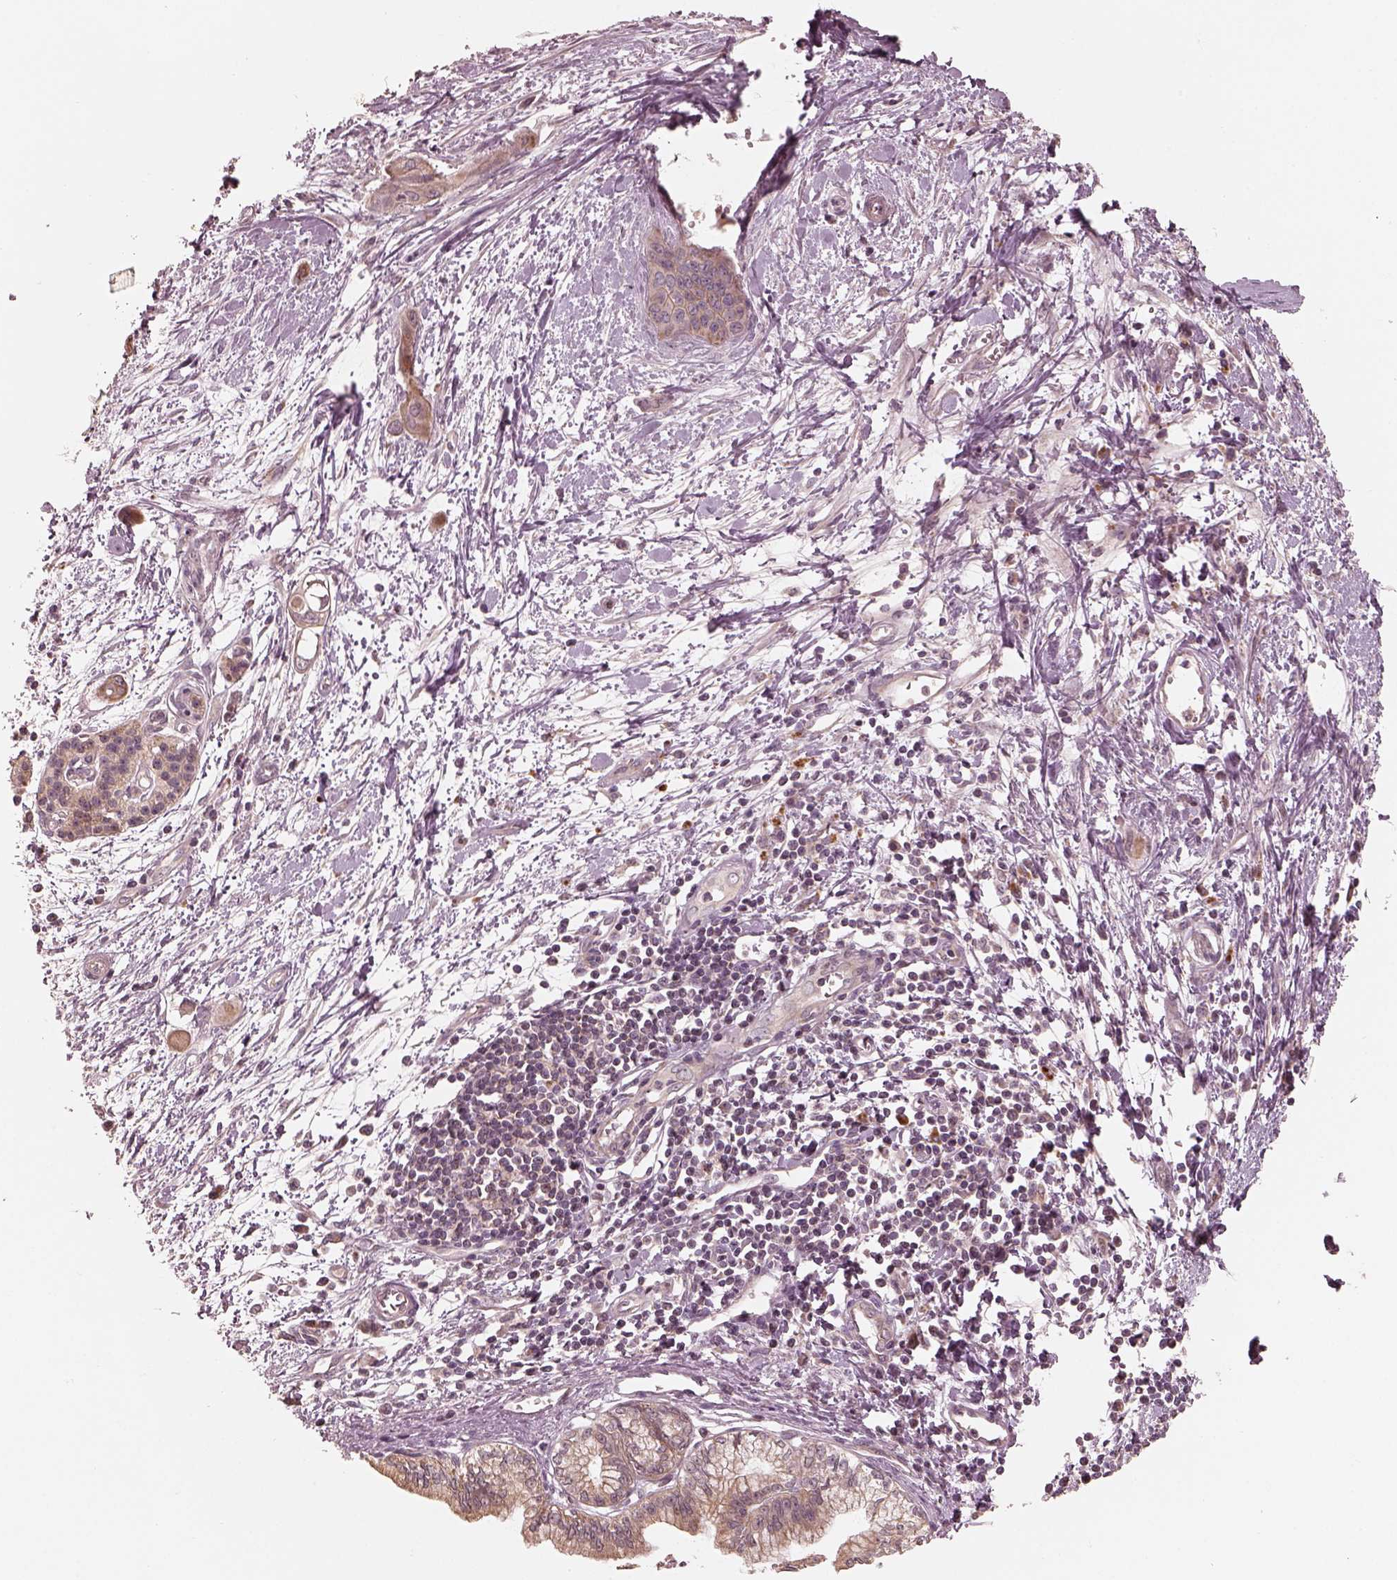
{"staining": {"intensity": "weak", "quantity": "25%-75%", "location": "cytoplasmic/membranous"}, "tissue": "pancreatic cancer", "cell_type": "Tumor cells", "image_type": "cancer", "snomed": [{"axis": "morphology", "description": "Adenocarcinoma, NOS"}, {"axis": "topography", "description": "Pancreas"}], "caption": "Weak cytoplasmic/membranous staining for a protein is identified in approximately 25%-75% of tumor cells of pancreatic cancer (adenocarcinoma) using immunohistochemistry (IHC).", "gene": "SLC25A46", "patient": {"sex": "male", "age": 60}}